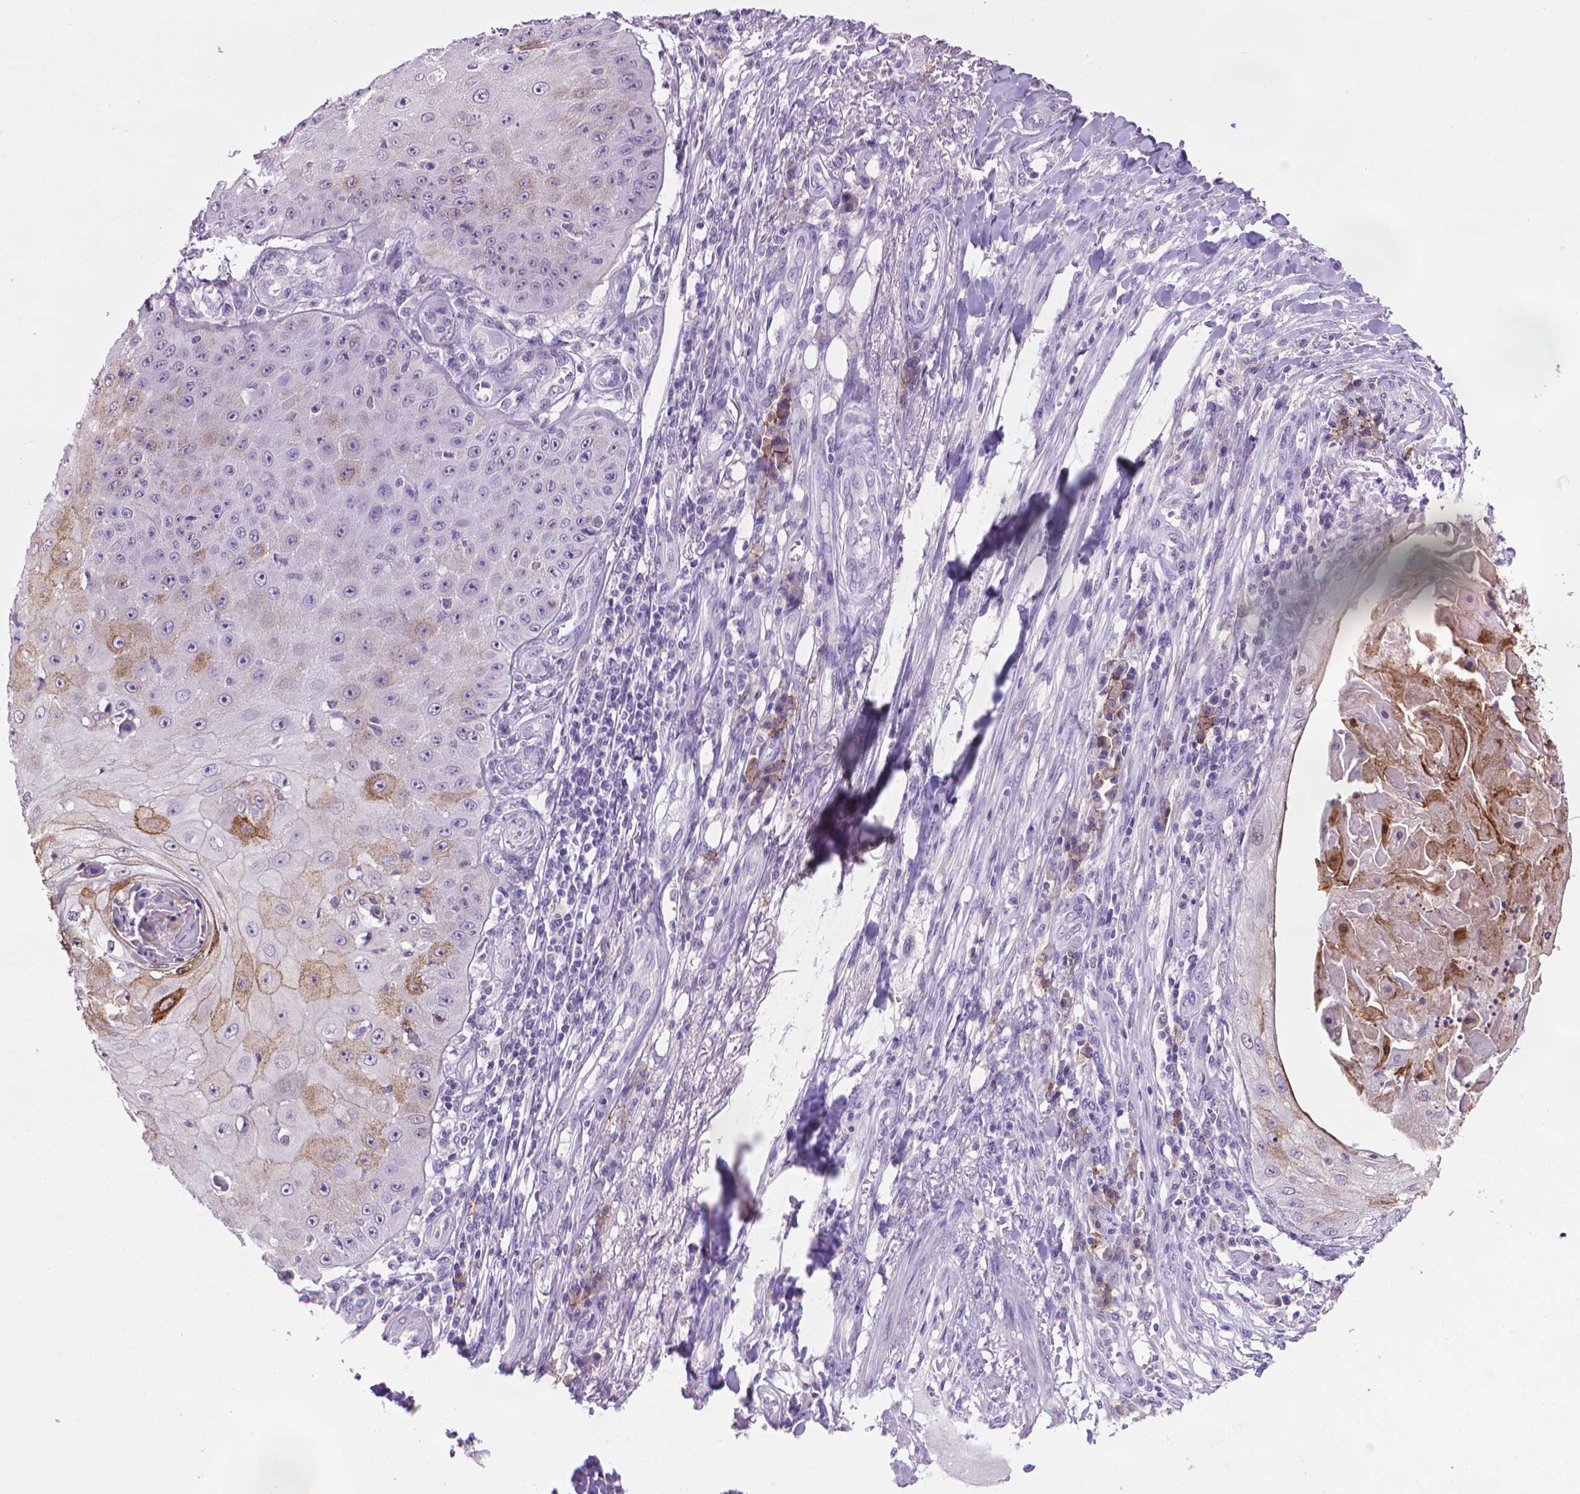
{"staining": {"intensity": "negative", "quantity": "none", "location": "none"}, "tissue": "skin cancer", "cell_type": "Tumor cells", "image_type": "cancer", "snomed": [{"axis": "morphology", "description": "Squamous cell carcinoma, NOS"}, {"axis": "topography", "description": "Skin"}], "caption": "This is an immunohistochemistry histopathology image of human skin cancer (squamous cell carcinoma). There is no staining in tumor cells.", "gene": "MUC1", "patient": {"sex": "male", "age": 70}}